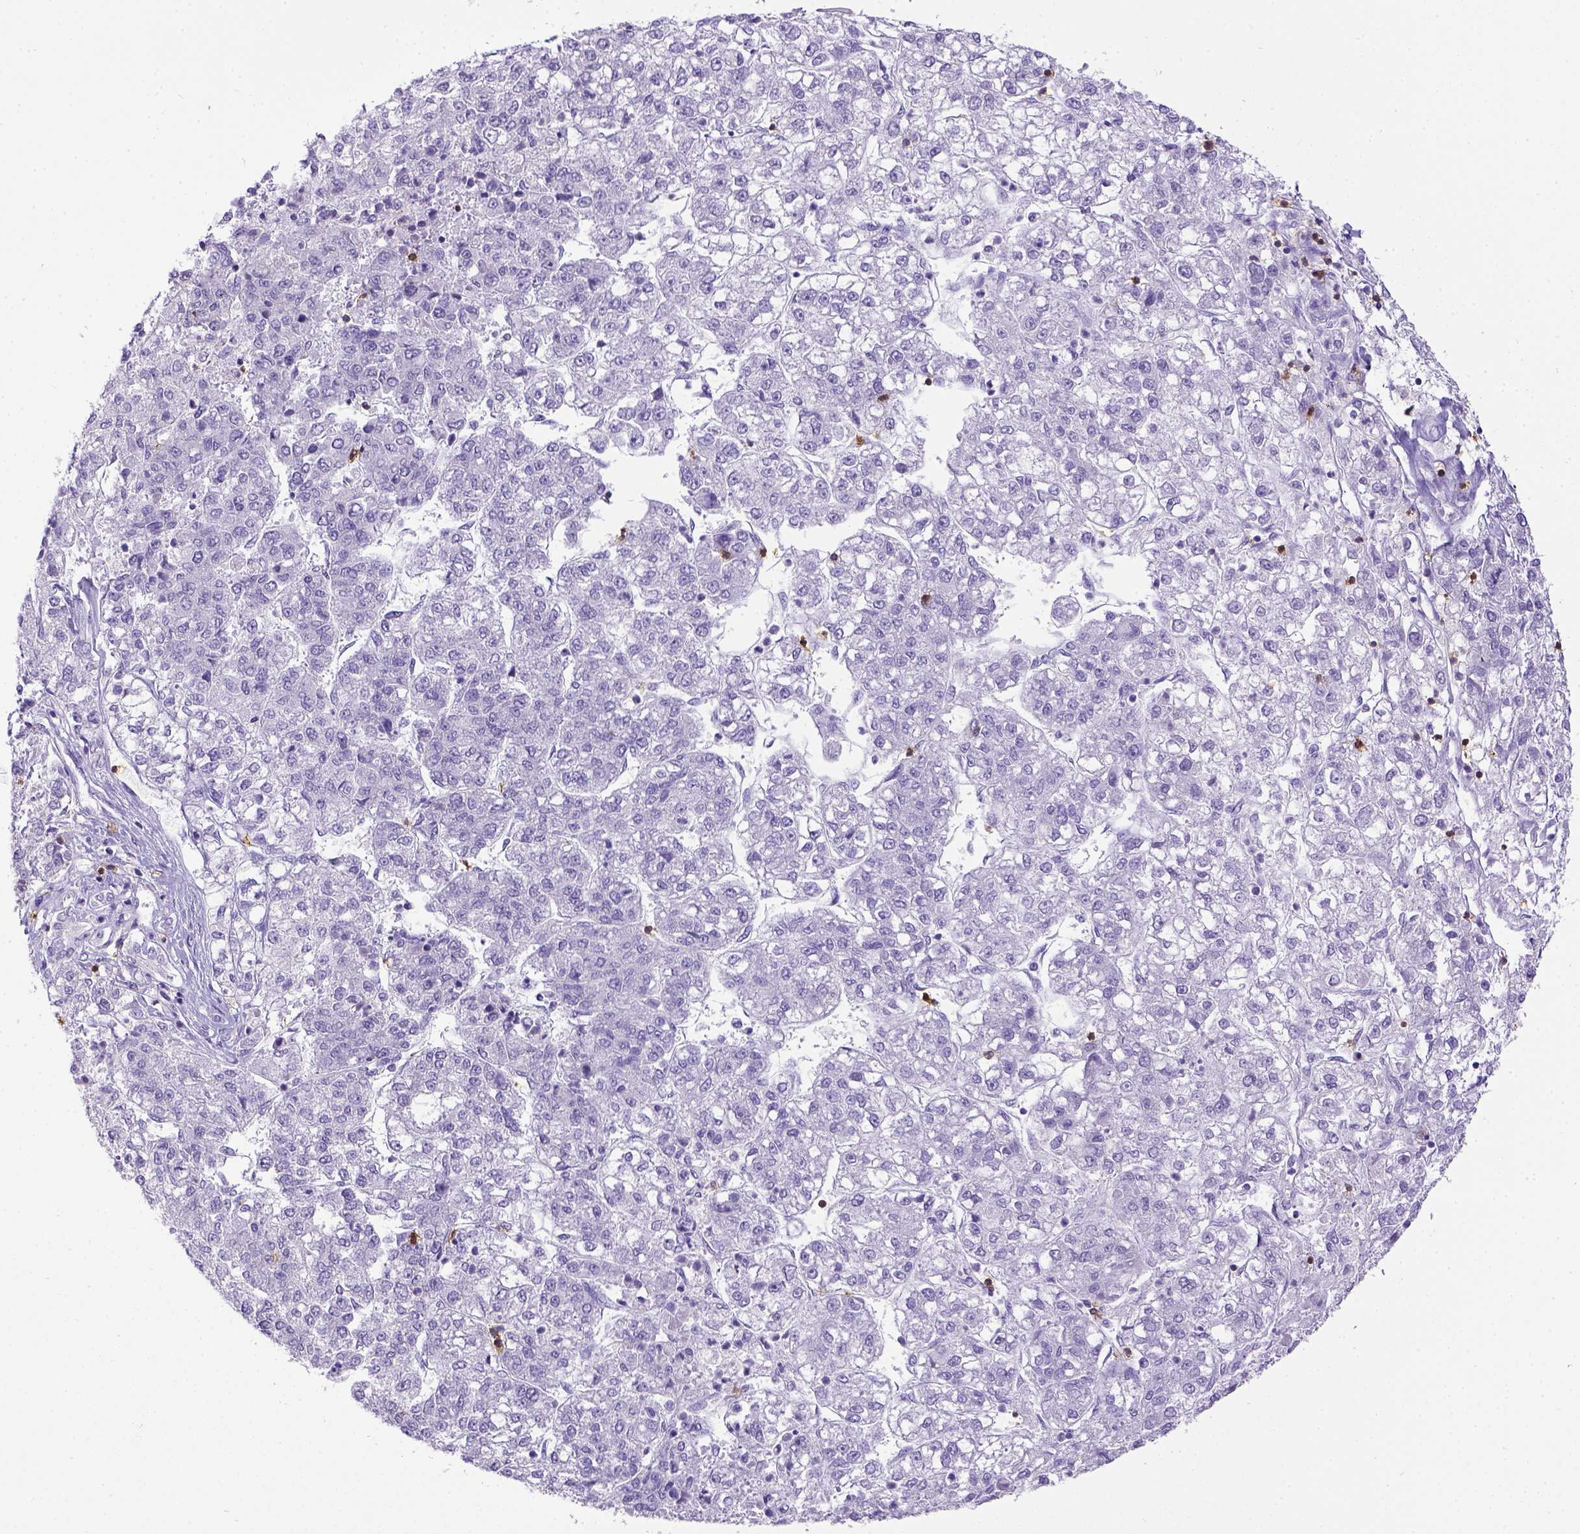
{"staining": {"intensity": "negative", "quantity": "none", "location": "none"}, "tissue": "liver cancer", "cell_type": "Tumor cells", "image_type": "cancer", "snomed": [{"axis": "morphology", "description": "Carcinoma, Hepatocellular, NOS"}, {"axis": "topography", "description": "Liver"}], "caption": "Micrograph shows no protein positivity in tumor cells of liver cancer (hepatocellular carcinoma) tissue.", "gene": "CD3E", "patient": {"sex": "male", "age": 56}}